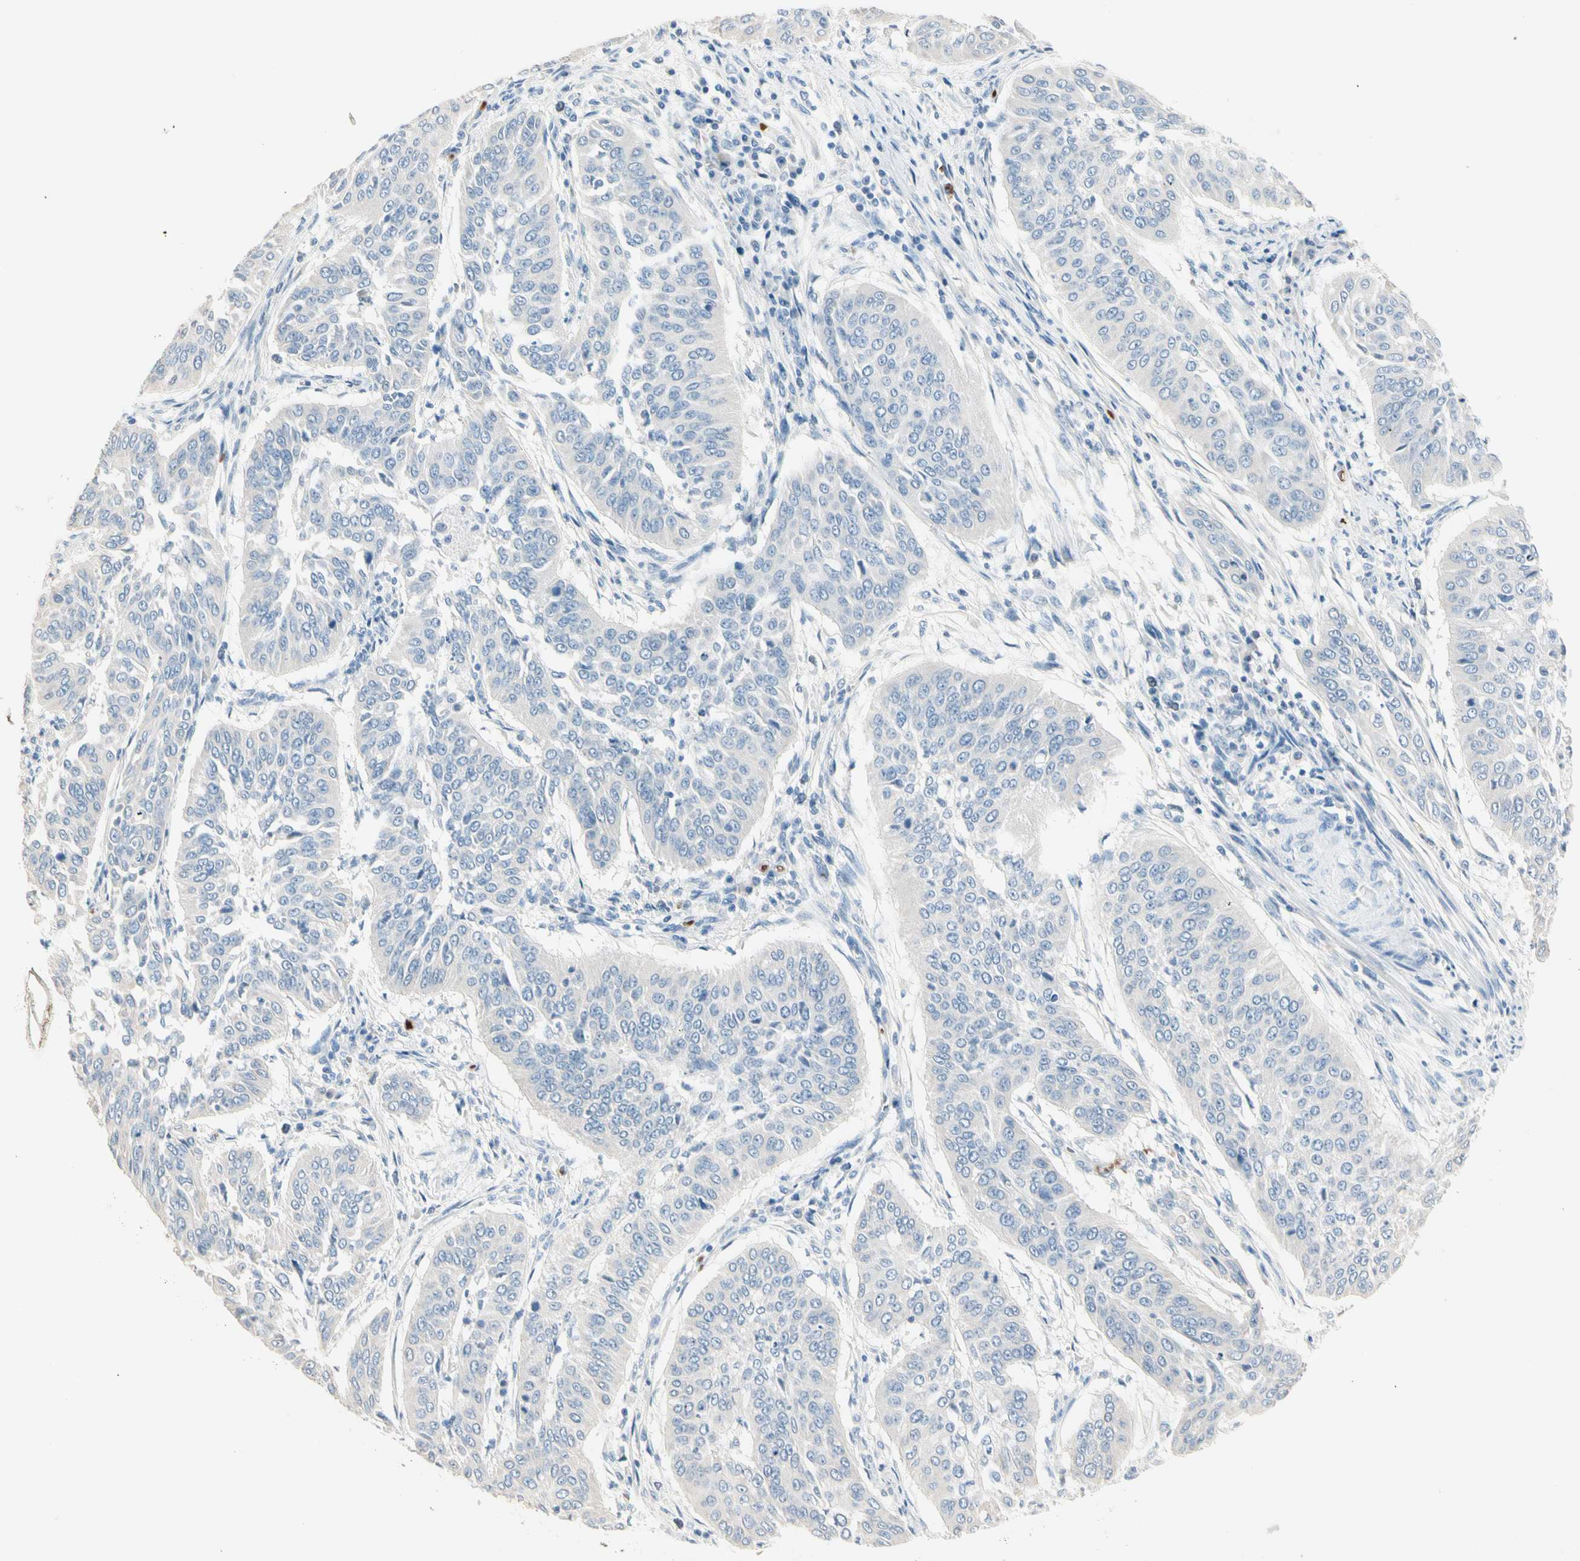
{"staining": {"intensity": "negative", "quantity": "none", "location": "none"}, "tissue": "cervical cancer", "cell_type": "Tumor cells", "image_type": "cancer", "snomed": [{"axis": "morphology", "description": "Normal tissue, NOS"}, {"axis": "morphology", "description": "Squamous cell carcinoma, NOS"}, {"axis": "topography", "description": "Cervix"}], "caption": "Cervical cancer (squamous cell carcinoma) was stained to show a protein in brown. There is no significant expression in tumor cells.", "gene": "CA1", "patient": {"sex": "female", "age": 39}}